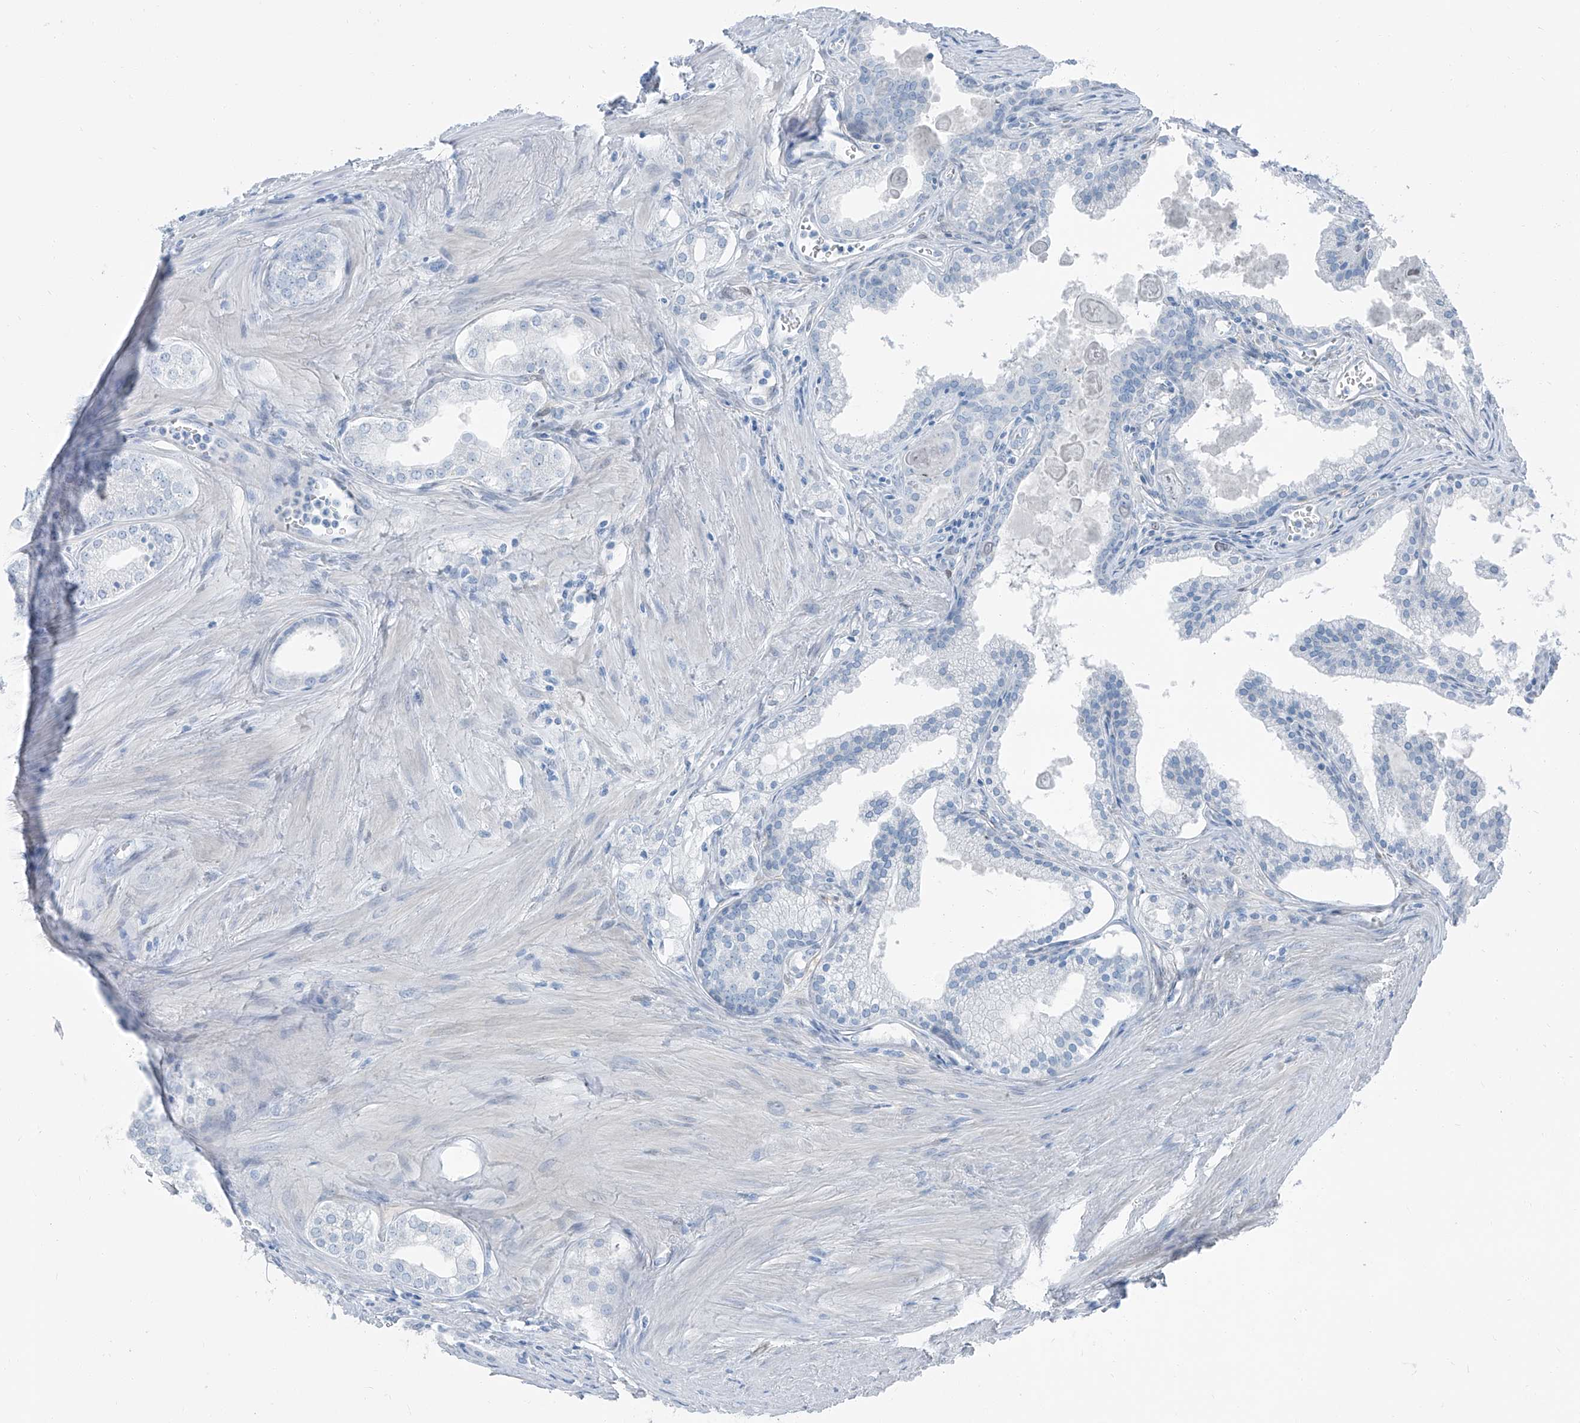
{"staining": {"intensity": "negative", "quantity": "none", "location": "none"}, "tissue": "prostate cancer", "cell_type": "Tumor cells", "image_type": "cancer", "snomed": [{"axis": "morphology", "description": "Adenocarcinoma, High grade"}, {"axis": "topography", "description": "Prostate"}], "caption": "A histopathology image of human high-grade adenocarcinoma (prostate) is negative for staining in tumor cells.", "gene": "RGN", "patient": {"sex": "male", "age": 68}}